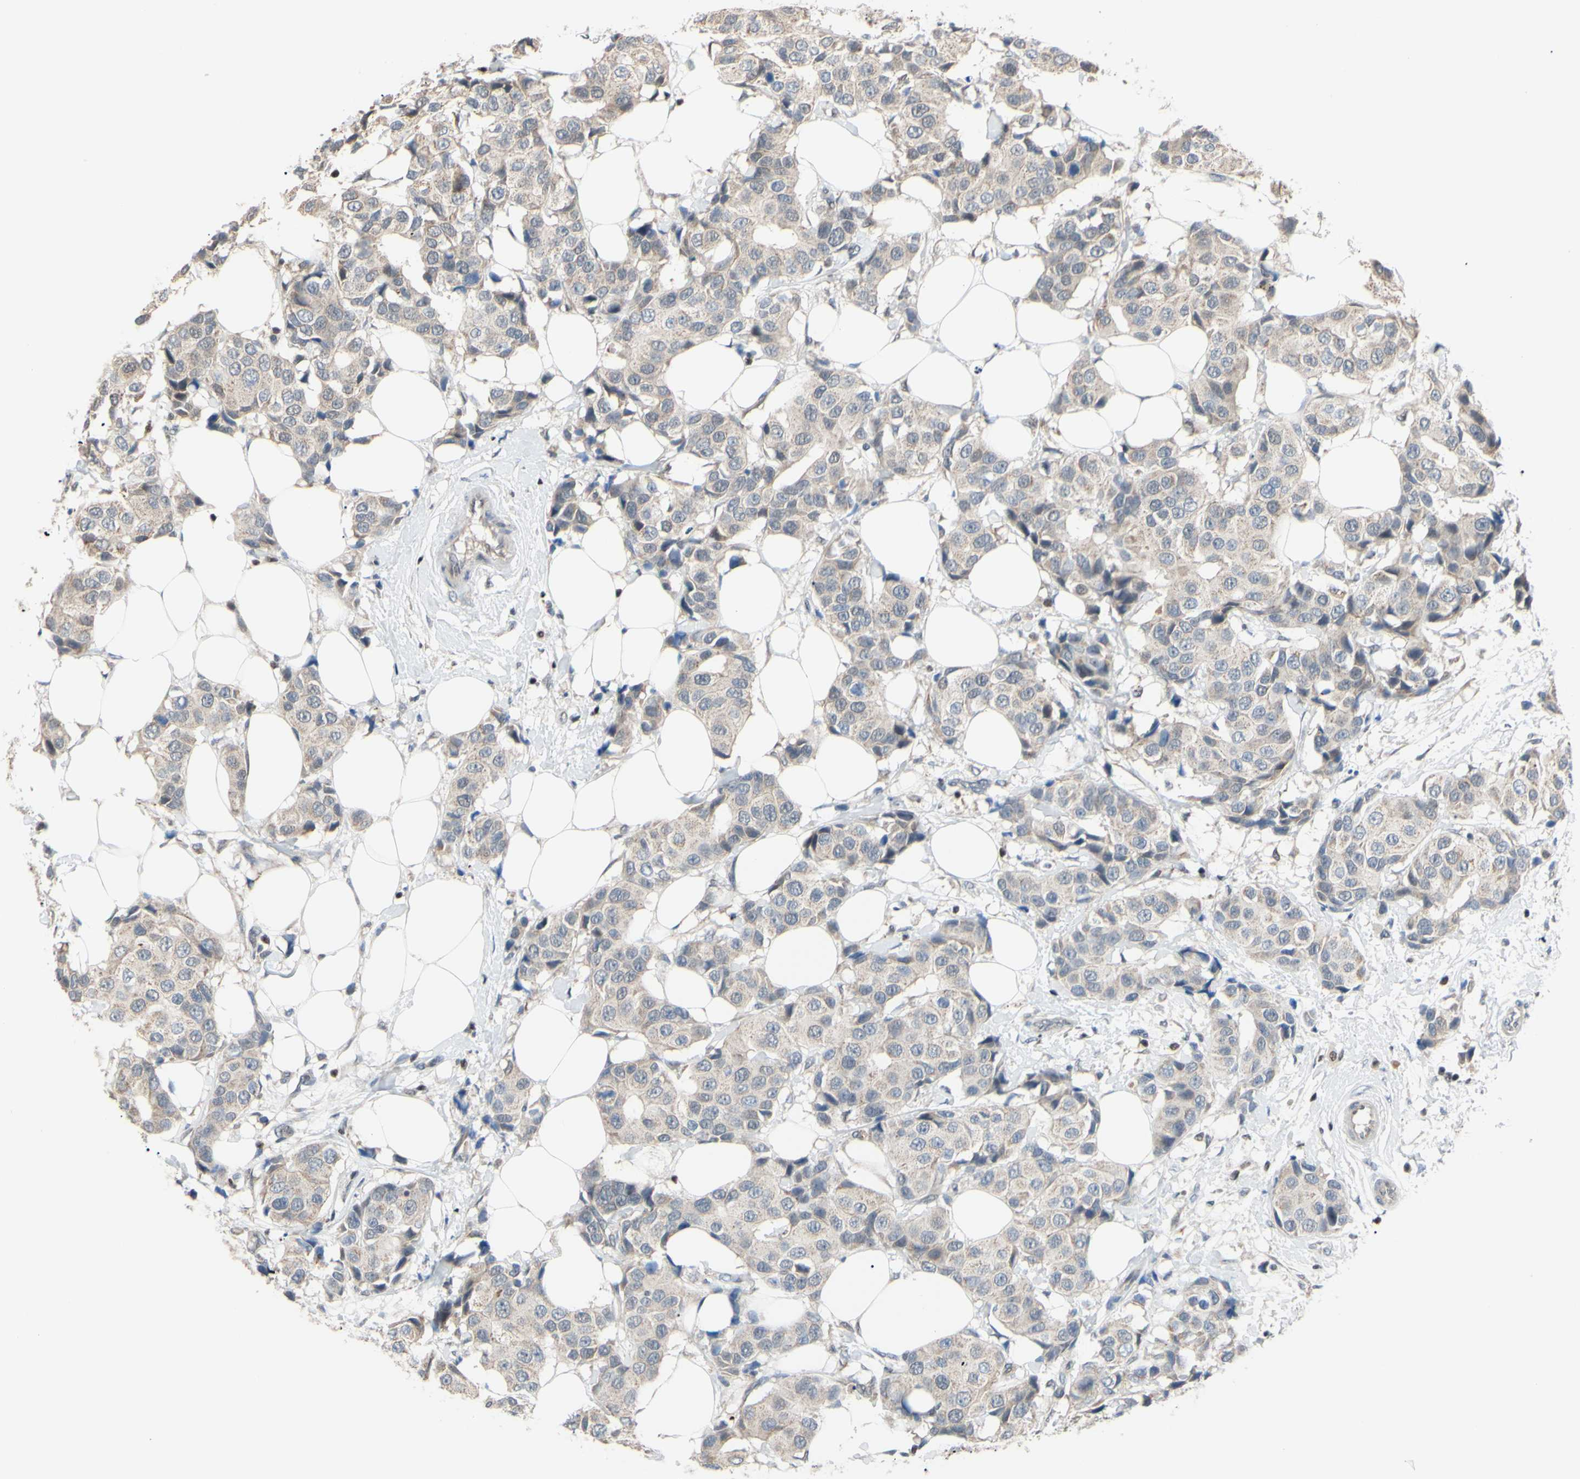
{"staining": {"intensity": "weak", "quantity": ">75%", "location": "cytoplasmic/membranous"}, "tissue": "breast cancer", "cell_type": "Tumor cells", "image_type": "cancer", "snomed": [{"axis": "morphology", "description": "Normal tissue, NOS"}, {"axis": "morphology", "description": "Duct carcinoma"}, {"axis": "topography", "description": "Breast"}], "caption": "There is low levels of weak cytoplasmic/membranous staining in tumor cells of breast cancer (invasive ductal carcinoma), as demonstrated by immunohistochemical staining (brown color).", "gene": "SP4", "patient": {"sex": "female", "age": 39}}